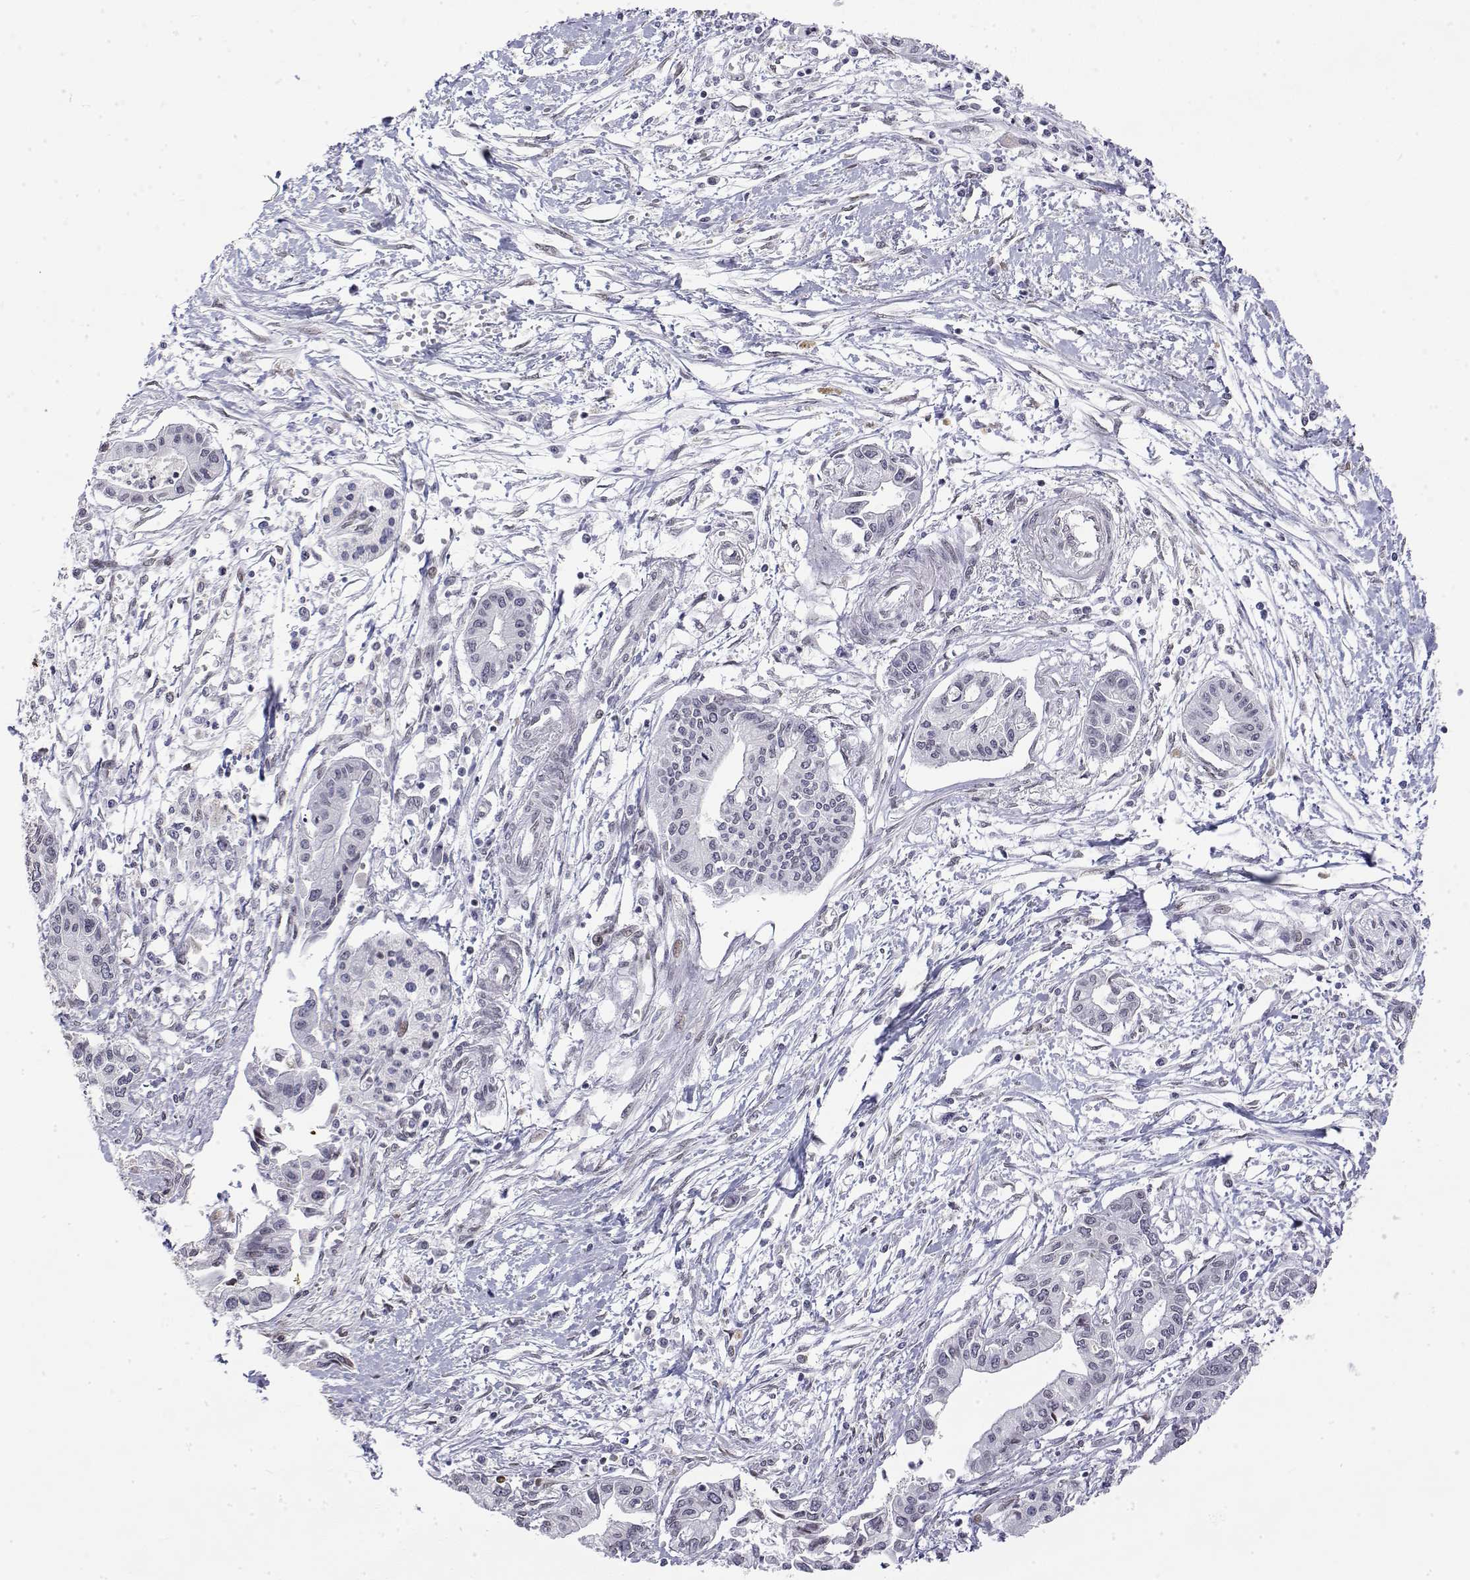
{"staining": {"intensity": "negative", "quantity": "none", "location": "none"}, "tissue": "pancreatic cancer", "cell_type": "Tumor cells", "image_type": "cancer", "snomed": [{"axis": "morphology", "description": "Adenocarcinoma, NOS"}, {"axis": "topography", "description": "Pancreas"}], "caption": "The image reveals no significant positivity in tumor cells of pancreatic cancer.", "gene": "ZNF532", "patient": {"sex": "male", "age": 60}}